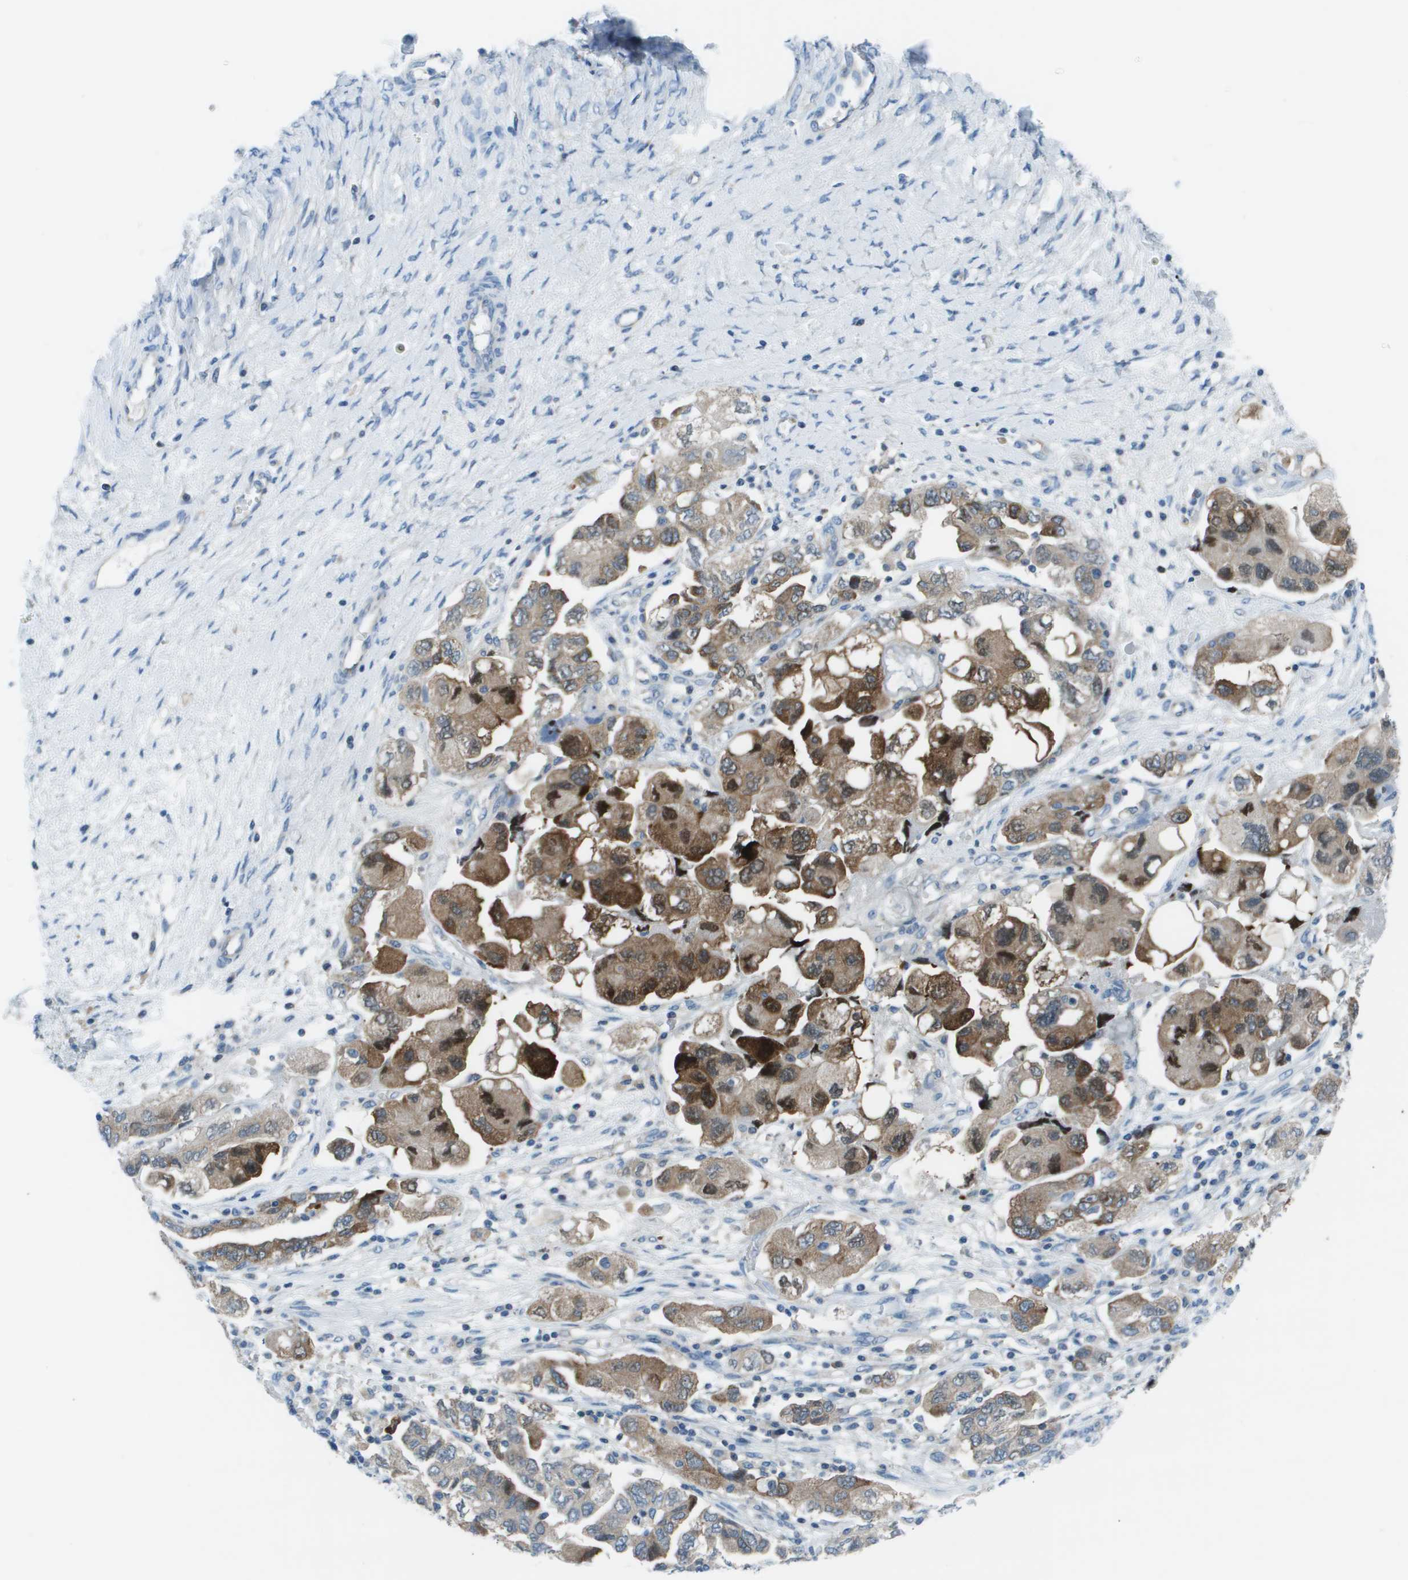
{"staining": {"intensity": "moderate", "quantity": "25%-75%", "location": "cytoplasmic/membranous"}, "tissue": "ovarian cancer", "cell_type": "Tumor cells", "image_type": "cancer", "snomed": [{"axis": "morphology", "description": "Carcinoma, NOS"}, {"axis": "morphology", "description": "Cystadenocarcinoma, serous, NOS"}, {"axis": "topography", "description": "Ovary"}], "caption": "Approximately 25%-75% of tumor cells in serous cystadenocarcinoma (ovarian) show moderate cytoplasmic/membranous protein staining as visualized by brown immunohistochemical staining.", "gene": "STIP1", "patient": {"sex": "female", "age": 69}}